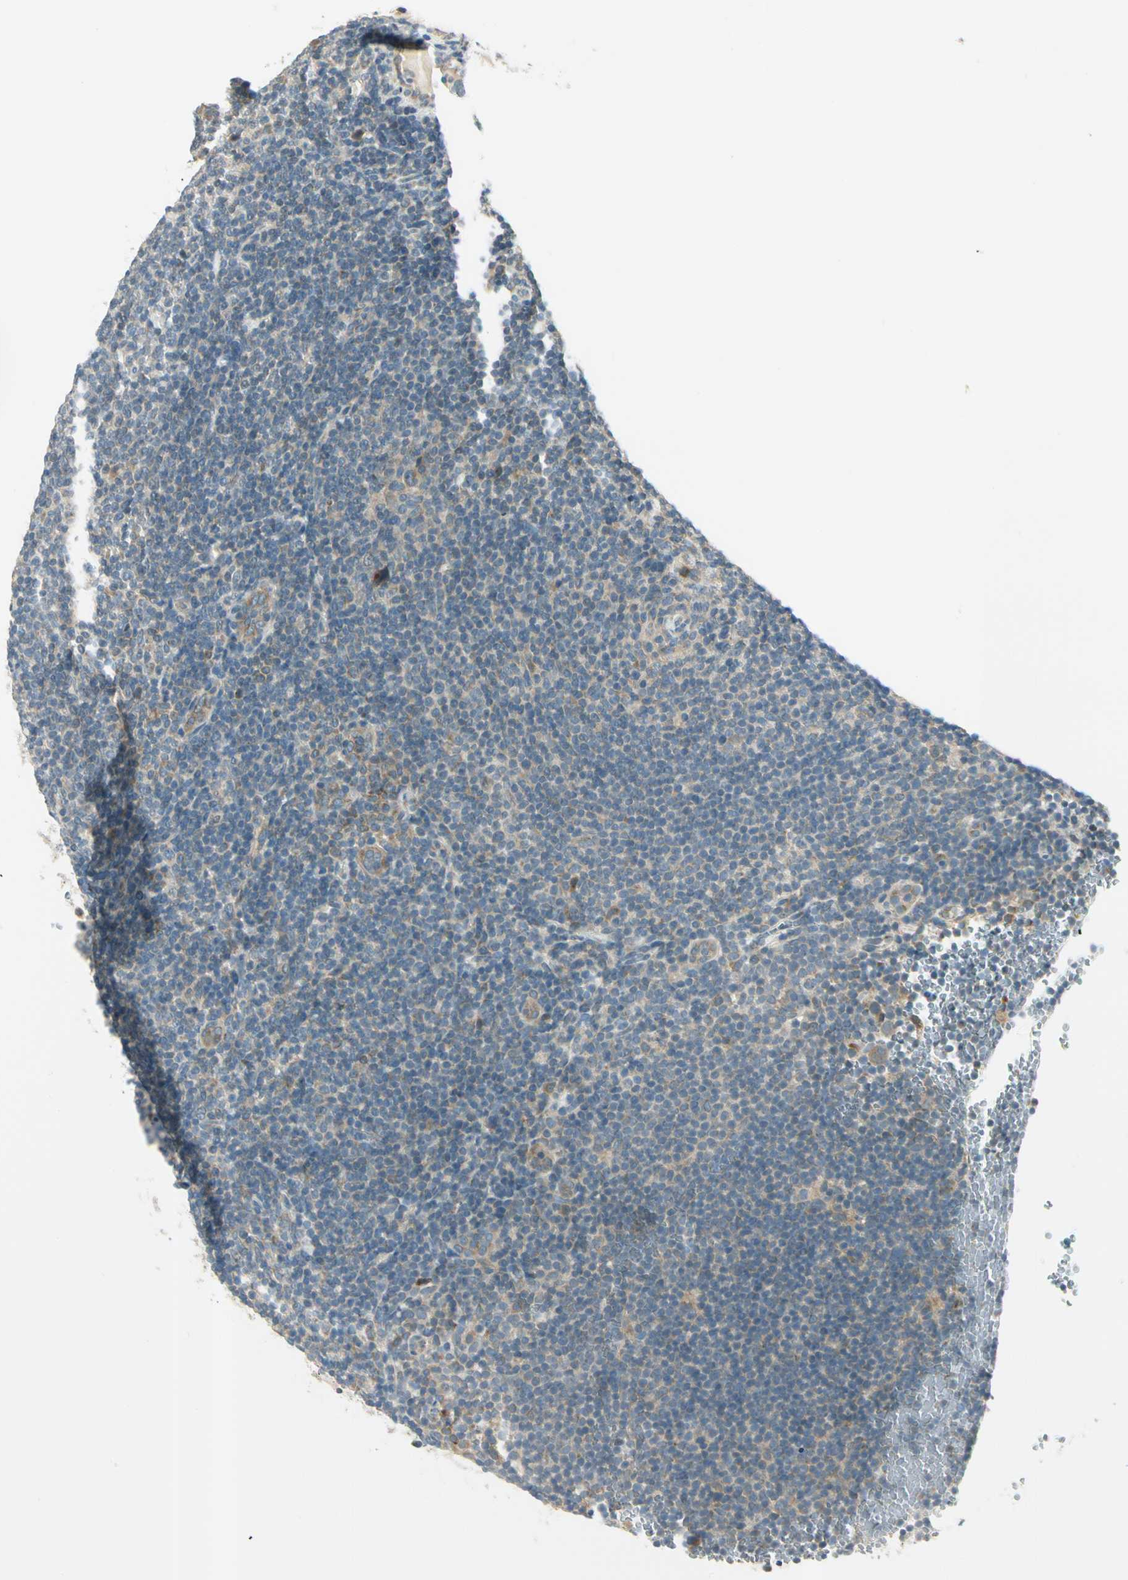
{"staining": {"intensity": "weak", "quantity": "25%-75%", "location": "cytoplasmic/membranous"}, "tissue": "lymphoma", "cell_type": "Tumor cells", "image_type": "cancer", "snomed": [{"axis": "morphology", "description": "Hodgkin's disease, NOS"}, {"axis": "topography", "description": "Lymph node"}], "caption": "Hodgkin's disease was stained to show a protein in brown. There is low levels of weak cytoplasmic/membranous staining in approximately 25%-75% of tumor cells.", "gene": "BNIP1", "patient": {"sex": "female", "age": 57}}